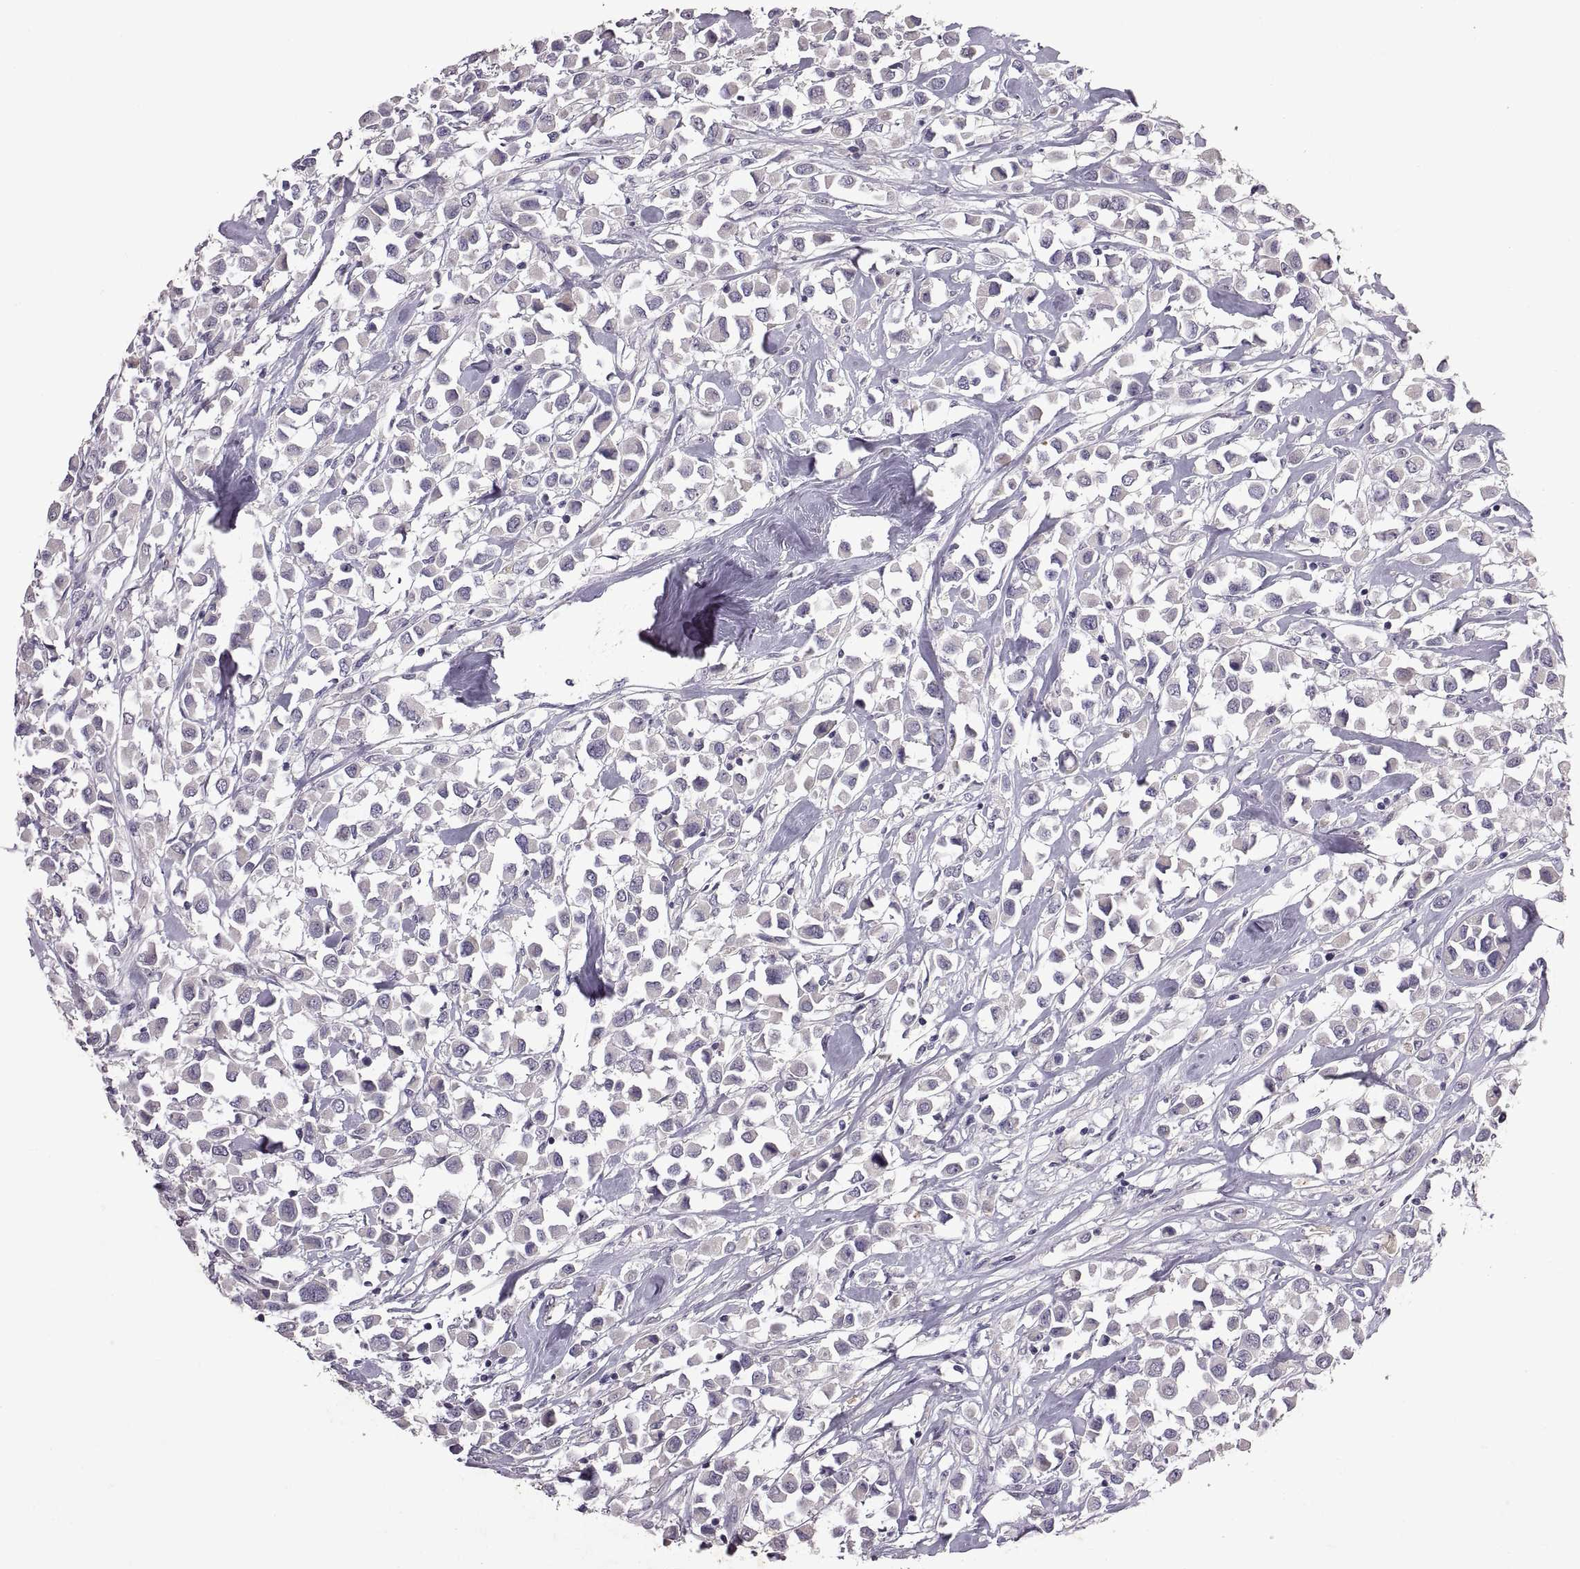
{"staining": {"intensity": "negative", "quantity": "none", "location": "none"}, "tissue": "breast cancer", "cell_type": "Tumor cells", "image_type": "cancer", "snomed": [{"axis": "morphology", "description": "Duct carcinoma"}, {"axis": "topography", "description": "Breast"}], "caption": "IHC micrograph of neoplastic tissue: intraductal carcinoma (breast) stained with DAB (3,3'-diaminobenzidine) demonstrates no significant protein staining in tumor cells. The staining was performed using DAB (3,3'-diaminobenzidine) to visualize the protein expression in brown, while the nuclei were stained in blue with hematoxylin (Magnification: 20x).", "gene": "DEFB136", "patient": {"sex": "female", "age": 61}}